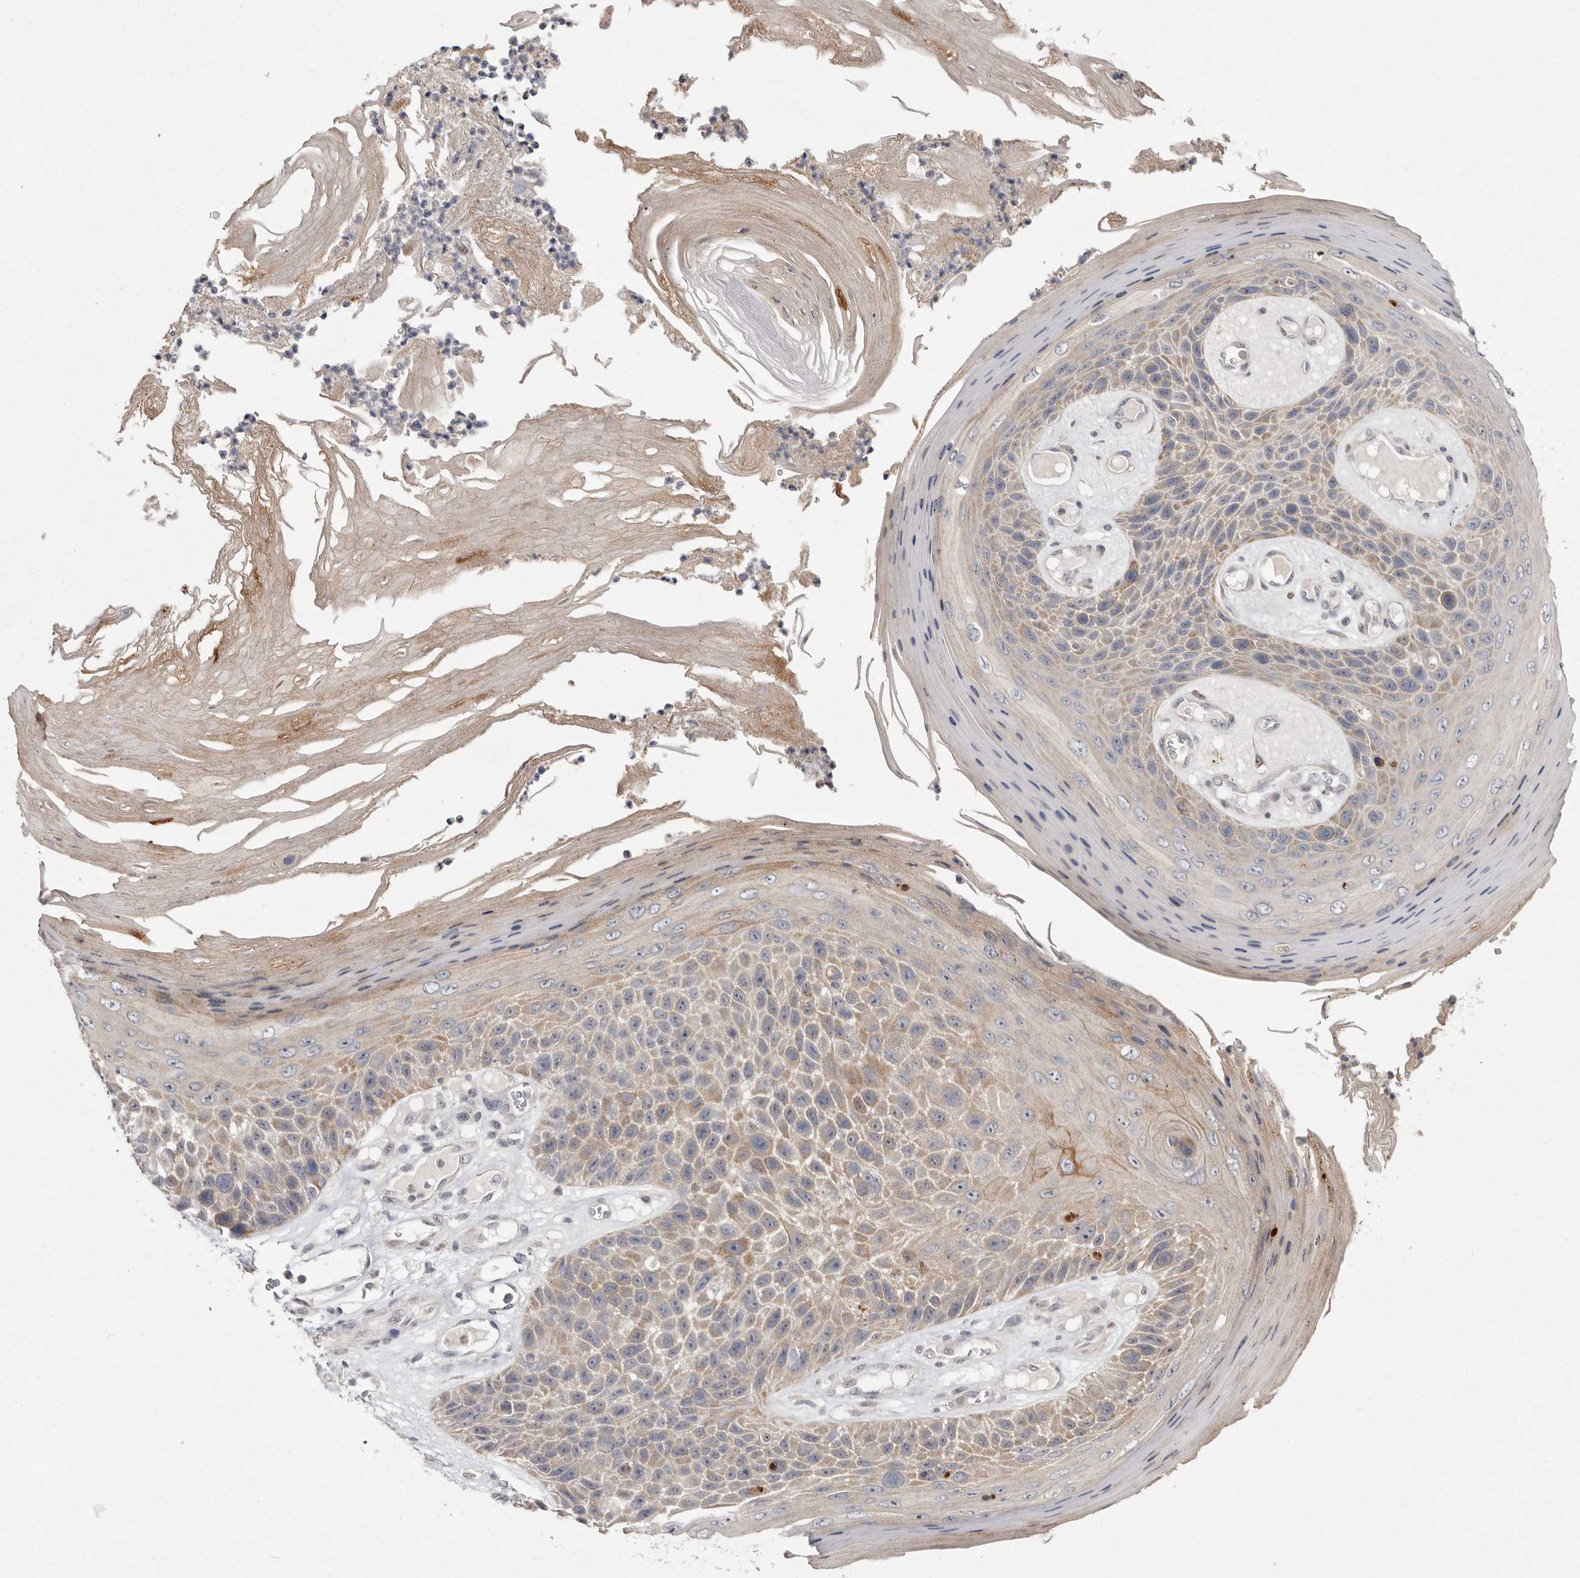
{"staining": {"intensity": "weak", "quantity": ">75%", "location": "cytoplasmic/membranous"}, "tissue": "skin cancer", "cell_type": "Tumor cells", "image_type": "cancer", "snomed": [{"axis": "morphology", "description": "Squamous cell carcinoma, NOS"}, {"axis": "topography", "description": "Skin"}], "caption": "Tumor cells demonstrate weak cytoplasmic/membranous staining in about >75% of cells in skin cancer.", "gene": "TADA1", "patient": {"sex": "female", "age": 88}}